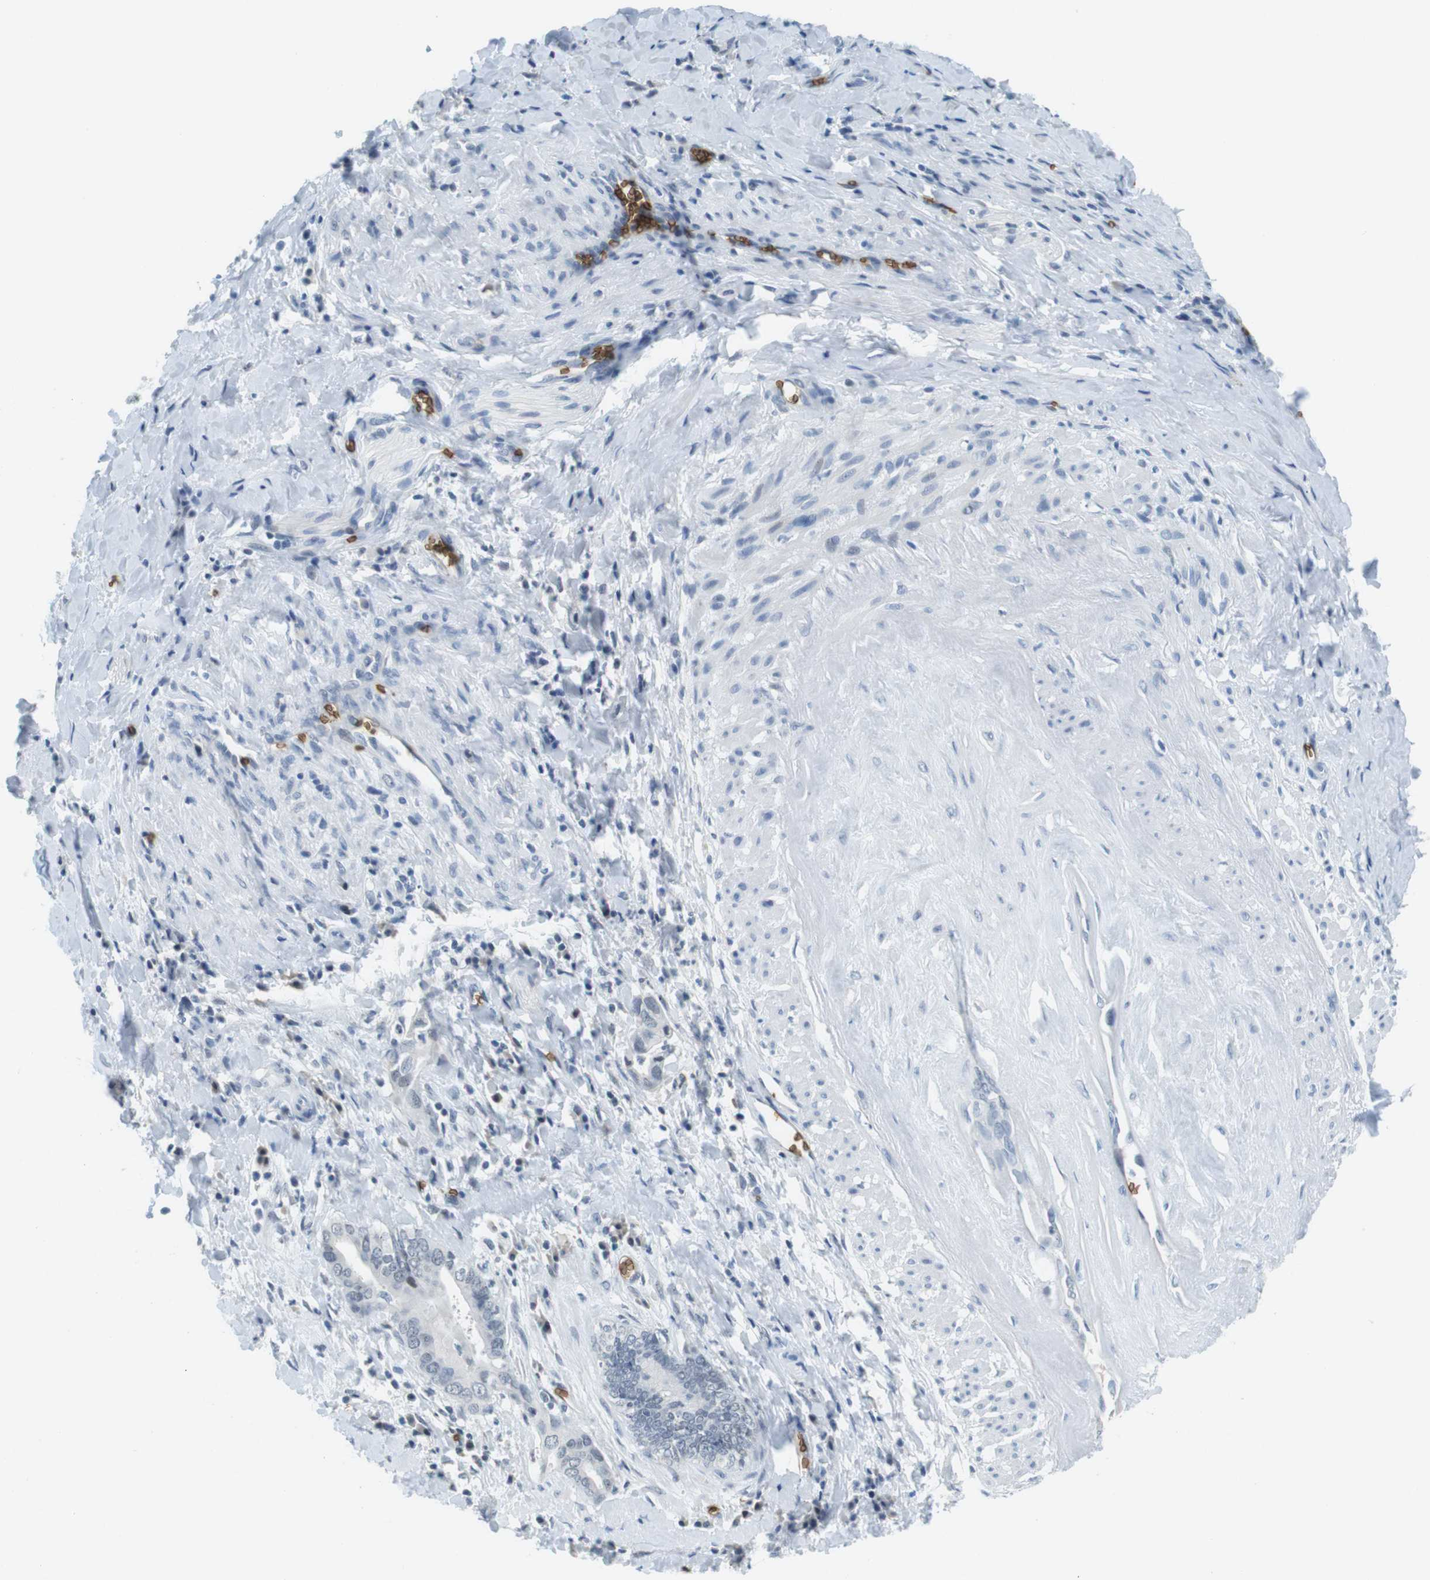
{"staining": {"intensity": "negative", "quantity": "none", "location": "none"}, "tissue": "cervical cancer", "cell_type": "Tumor cells", "image_type": "cancer", "snomed": [{"axis": "morphology", "description": "Adenocarcinoma, NOS"}, {"axis": "topography", "description": "Cervix"}], "caption": "Micrograph shows no protein expression in tumor cells of cervical adenocarcinoma tissue.", "gene": "SLC4A1", "patient": {"sex": "female", "age": 44}}